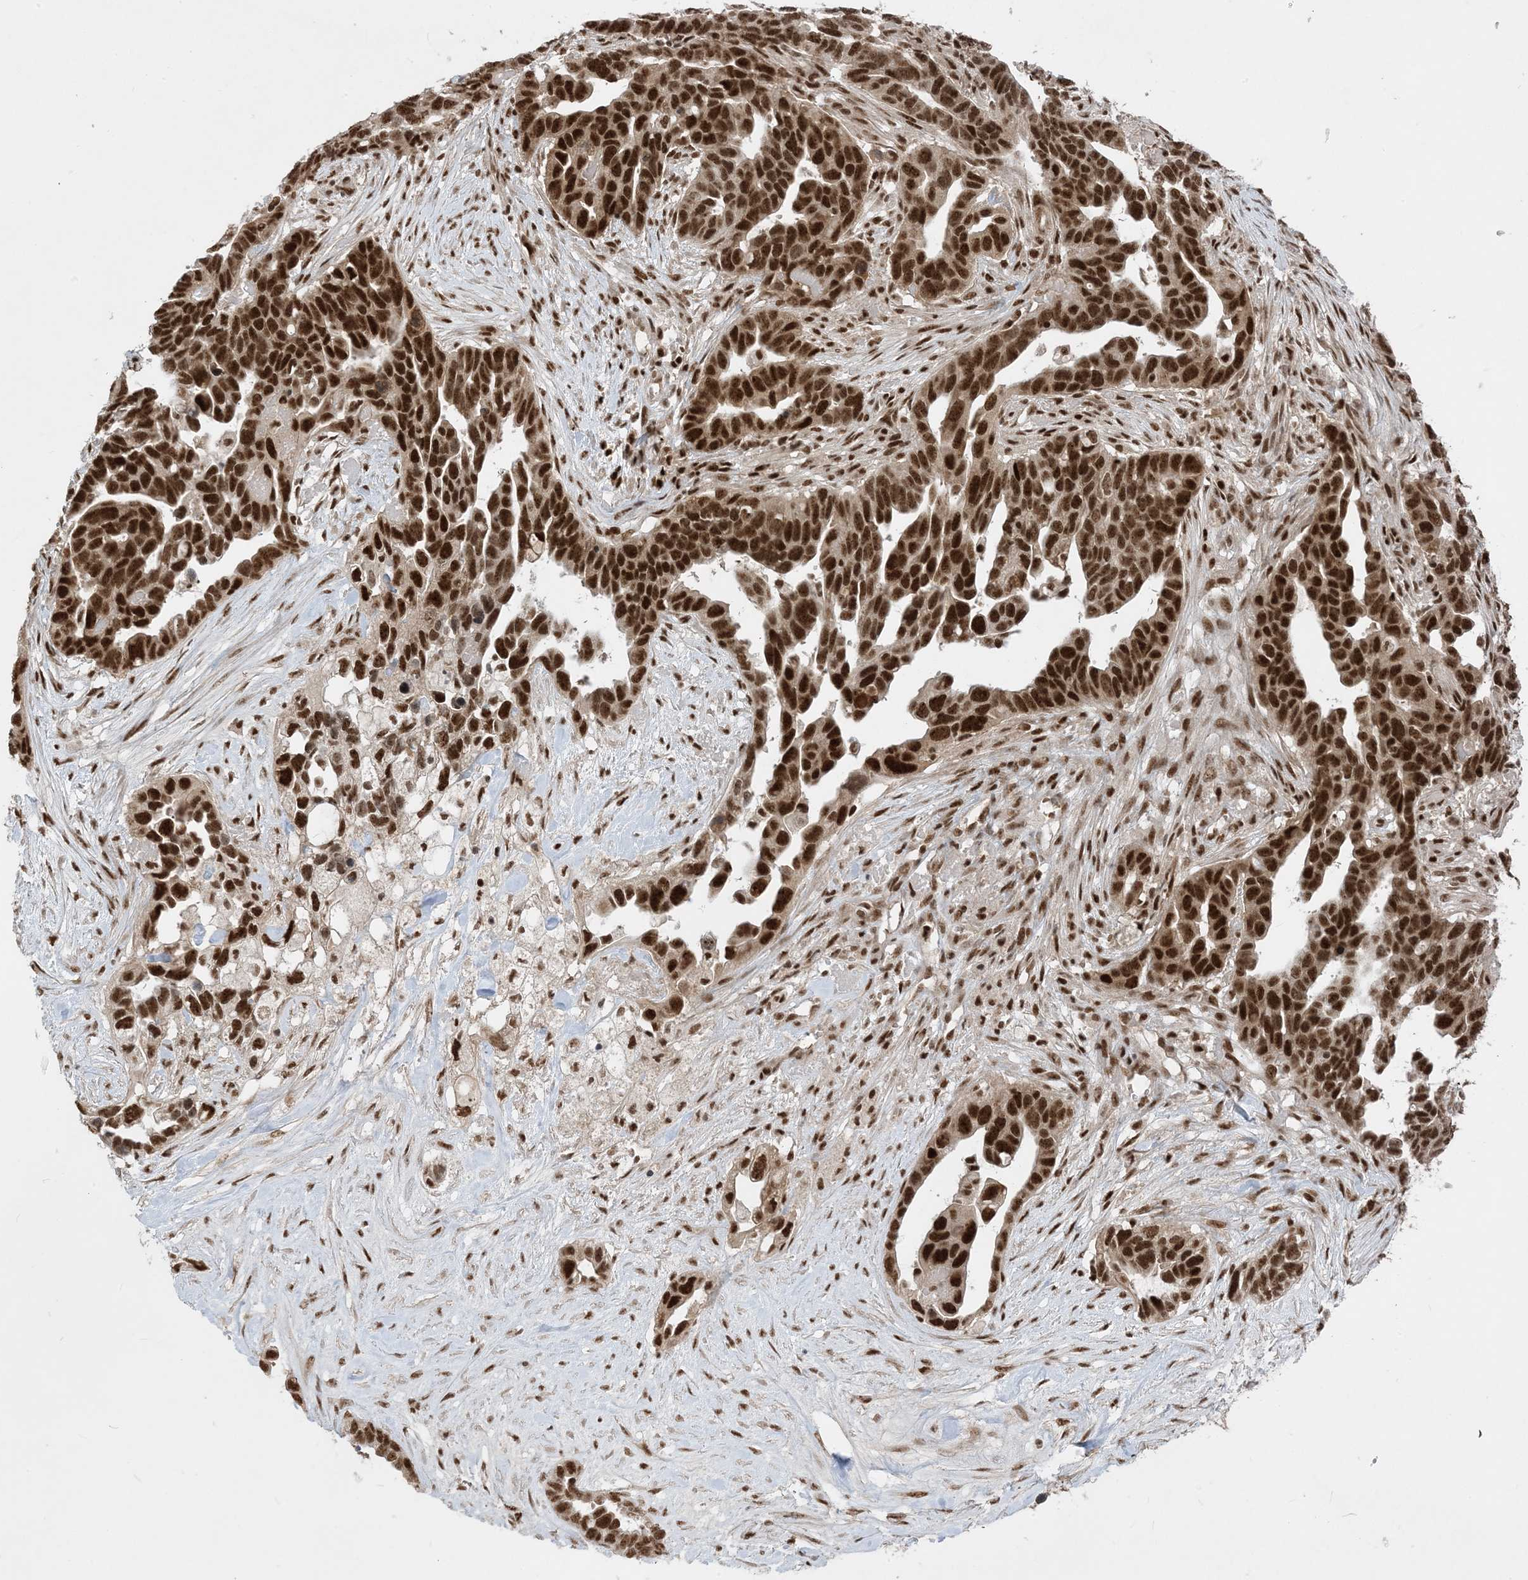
{"staining": {"intensity": "strong", "quantity": ">75%", "location": "nuclear"}, "tissue": "ovarian cancer", "cell_type": "Tumor cells", "image_type": "cancer", "snomed": [{"axis": "morphology", "description": "Cystadenocarcinoma, serous, NOS"}, {"axis": "topography", "description": "Ovary"}], "caption": "Immunohistochemistry of human ovarian serous cystadenocarcinoma demonstrates high levels of strong nuclear staining in approximately >75% of tumor cells.", "gene": "PPIL2", "patient": {"sex": "female", "age": 54}}